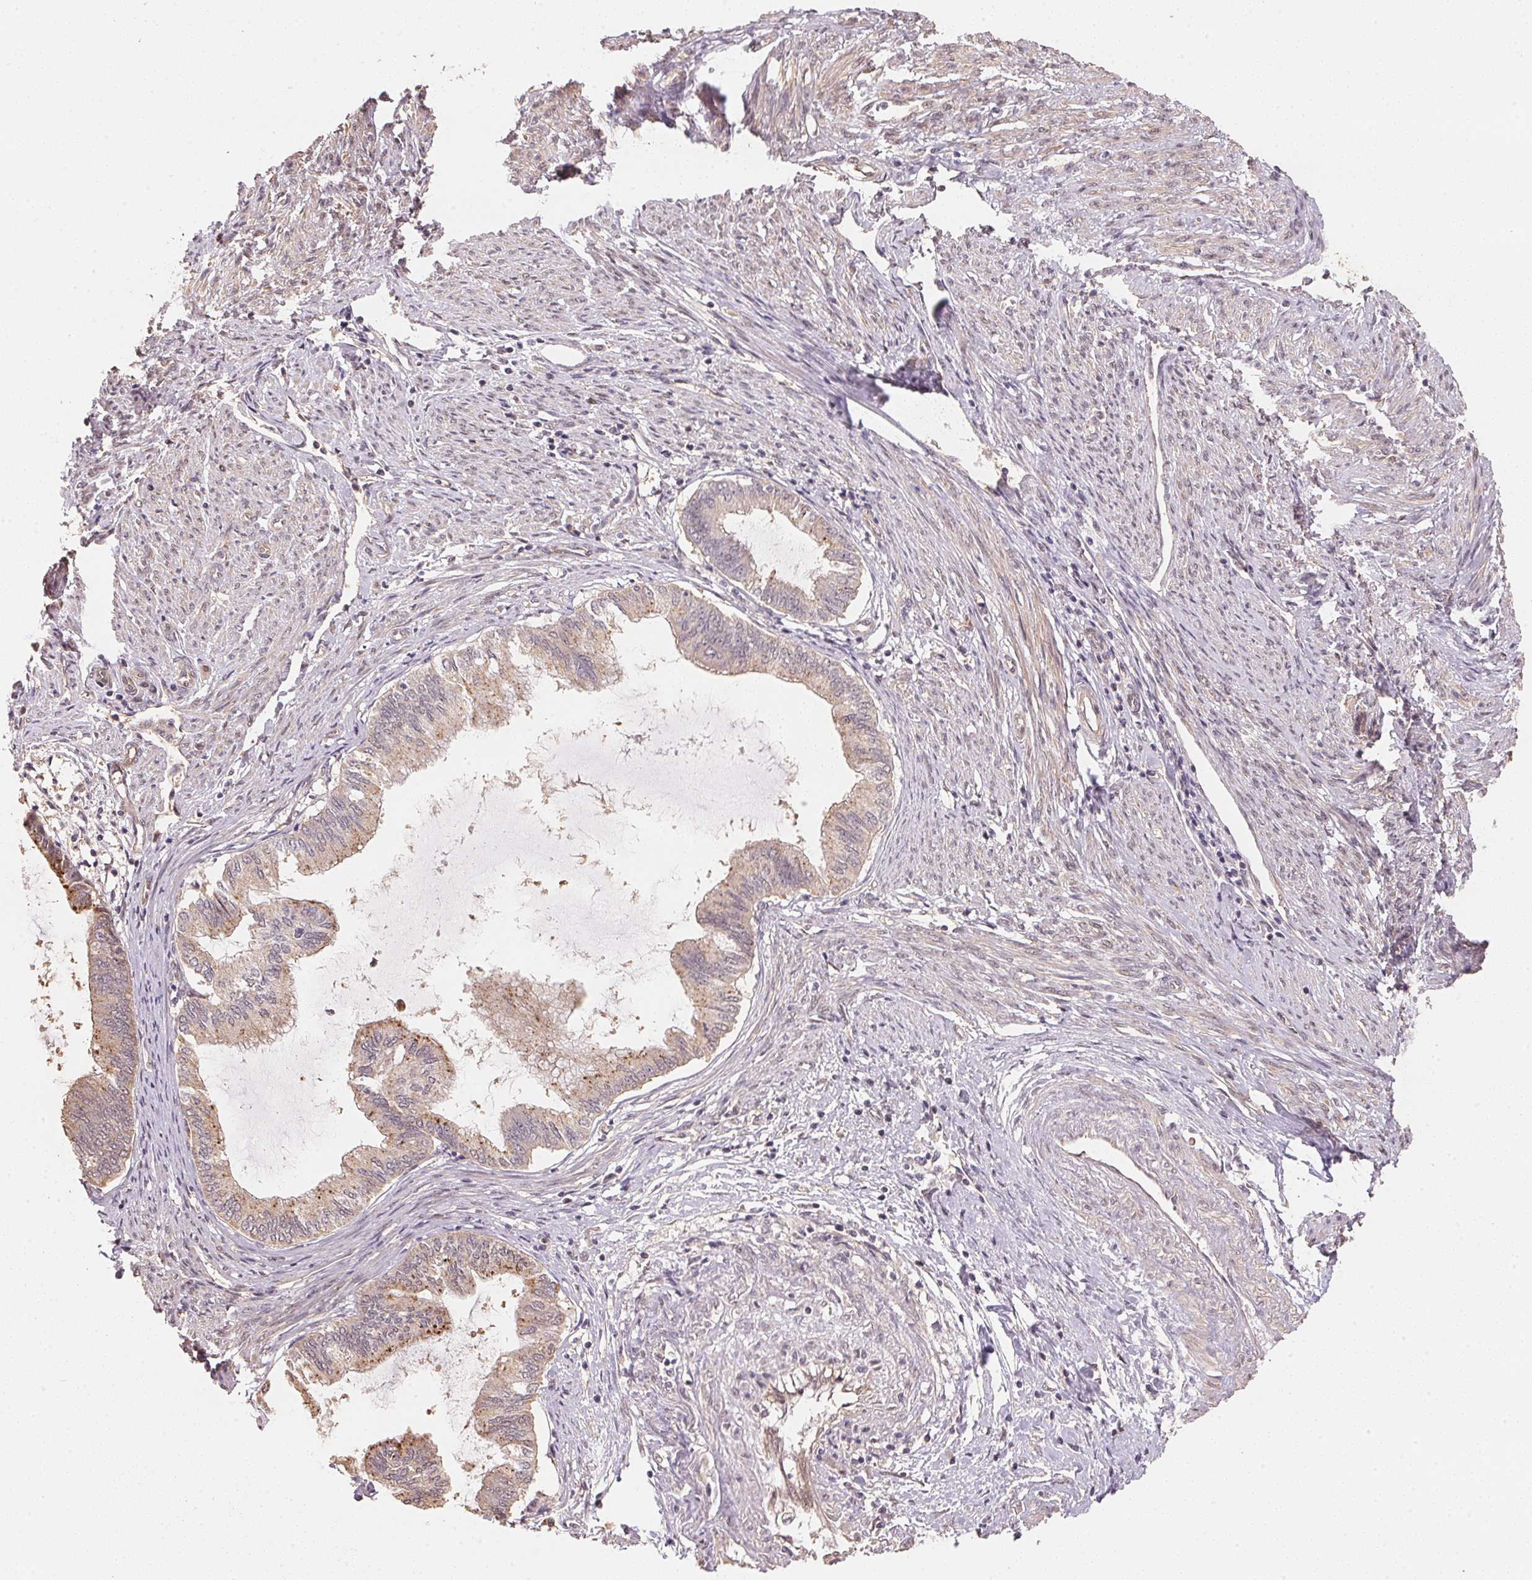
{"staining": {"intensity": "weak", "quantity": "<25%", "location": "cytoplasmic/membranous"}, "tissue": "endometrial cancer", "cell_type": "Tumor cells", "image_type": "cancer", "snomed": [{"axis": "morphology", "description": "Adenocarcinoma, NOS"}, {"axis": "topography", "description": "Endometrium"}], "caption": "A photomicrograph of human endometrial cancer is negative for staining in tumor cells. The staining is performed using DAB (3,3'-diaminobenzidine) brown chromogen with nuclei counter-stained in using hematoxylin.", "gene": "TMEM222", "patient": {"sex": "female", "age": 86}}